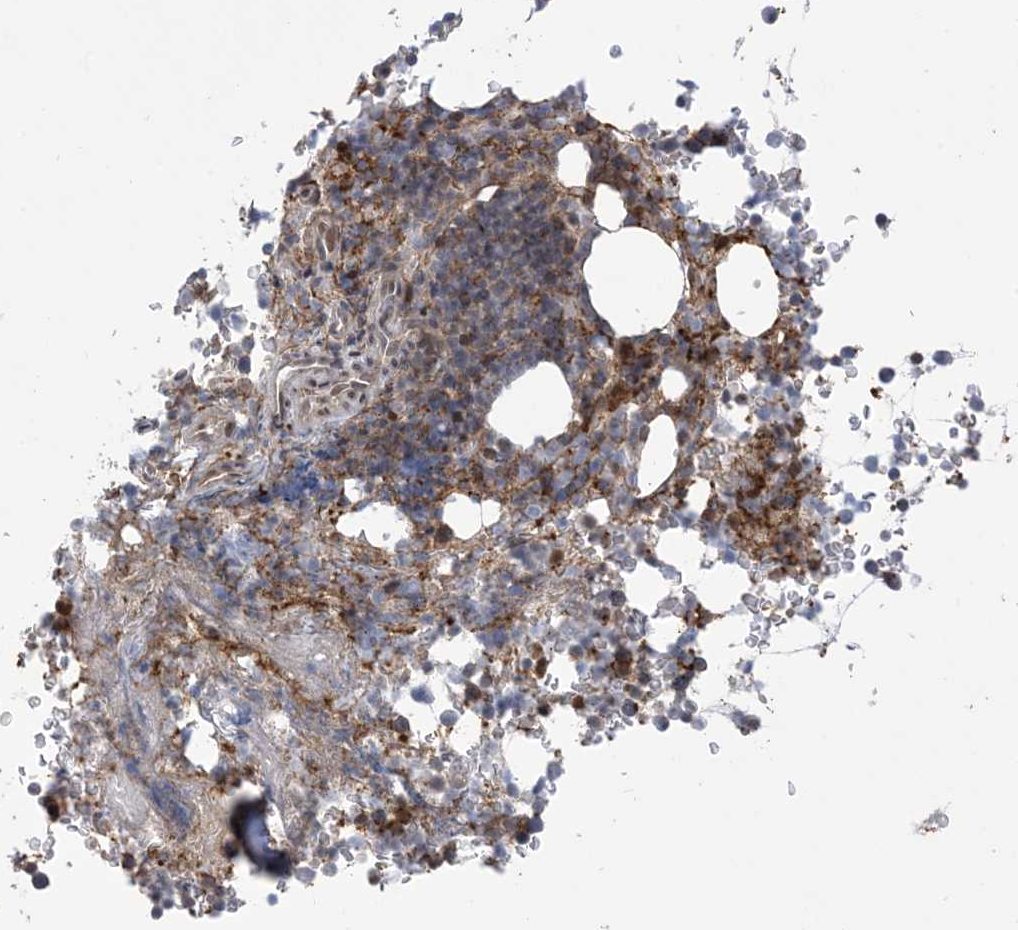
{"staining": {"intensity": "moderate", "quantity": "<25%", "location": "cytoplasmic/membranous"}, "tissue": "bone marrow", "cell_type": "Hematopoietic cells", "image_type": "normal", "snomed": [{"axis": "morphology", "description": "Normal tissue, NOS"}, {"axis": "topography", "description": "Bone marrow"}], "caption": "Immunohistochemical staining of normal bone marrow shows <25% levels of moderate cytoplasmic/membranous protein staining in about <25% of hematopoietic cells. The staining is performed using DAB (3,3'-diaminobenzidine) brown chromogen to label protein expression. The nuclei are counter-stained blue using hematoxylin.", "gene": "ZNF8", "patient": {"sex": "male", "age": 58}}